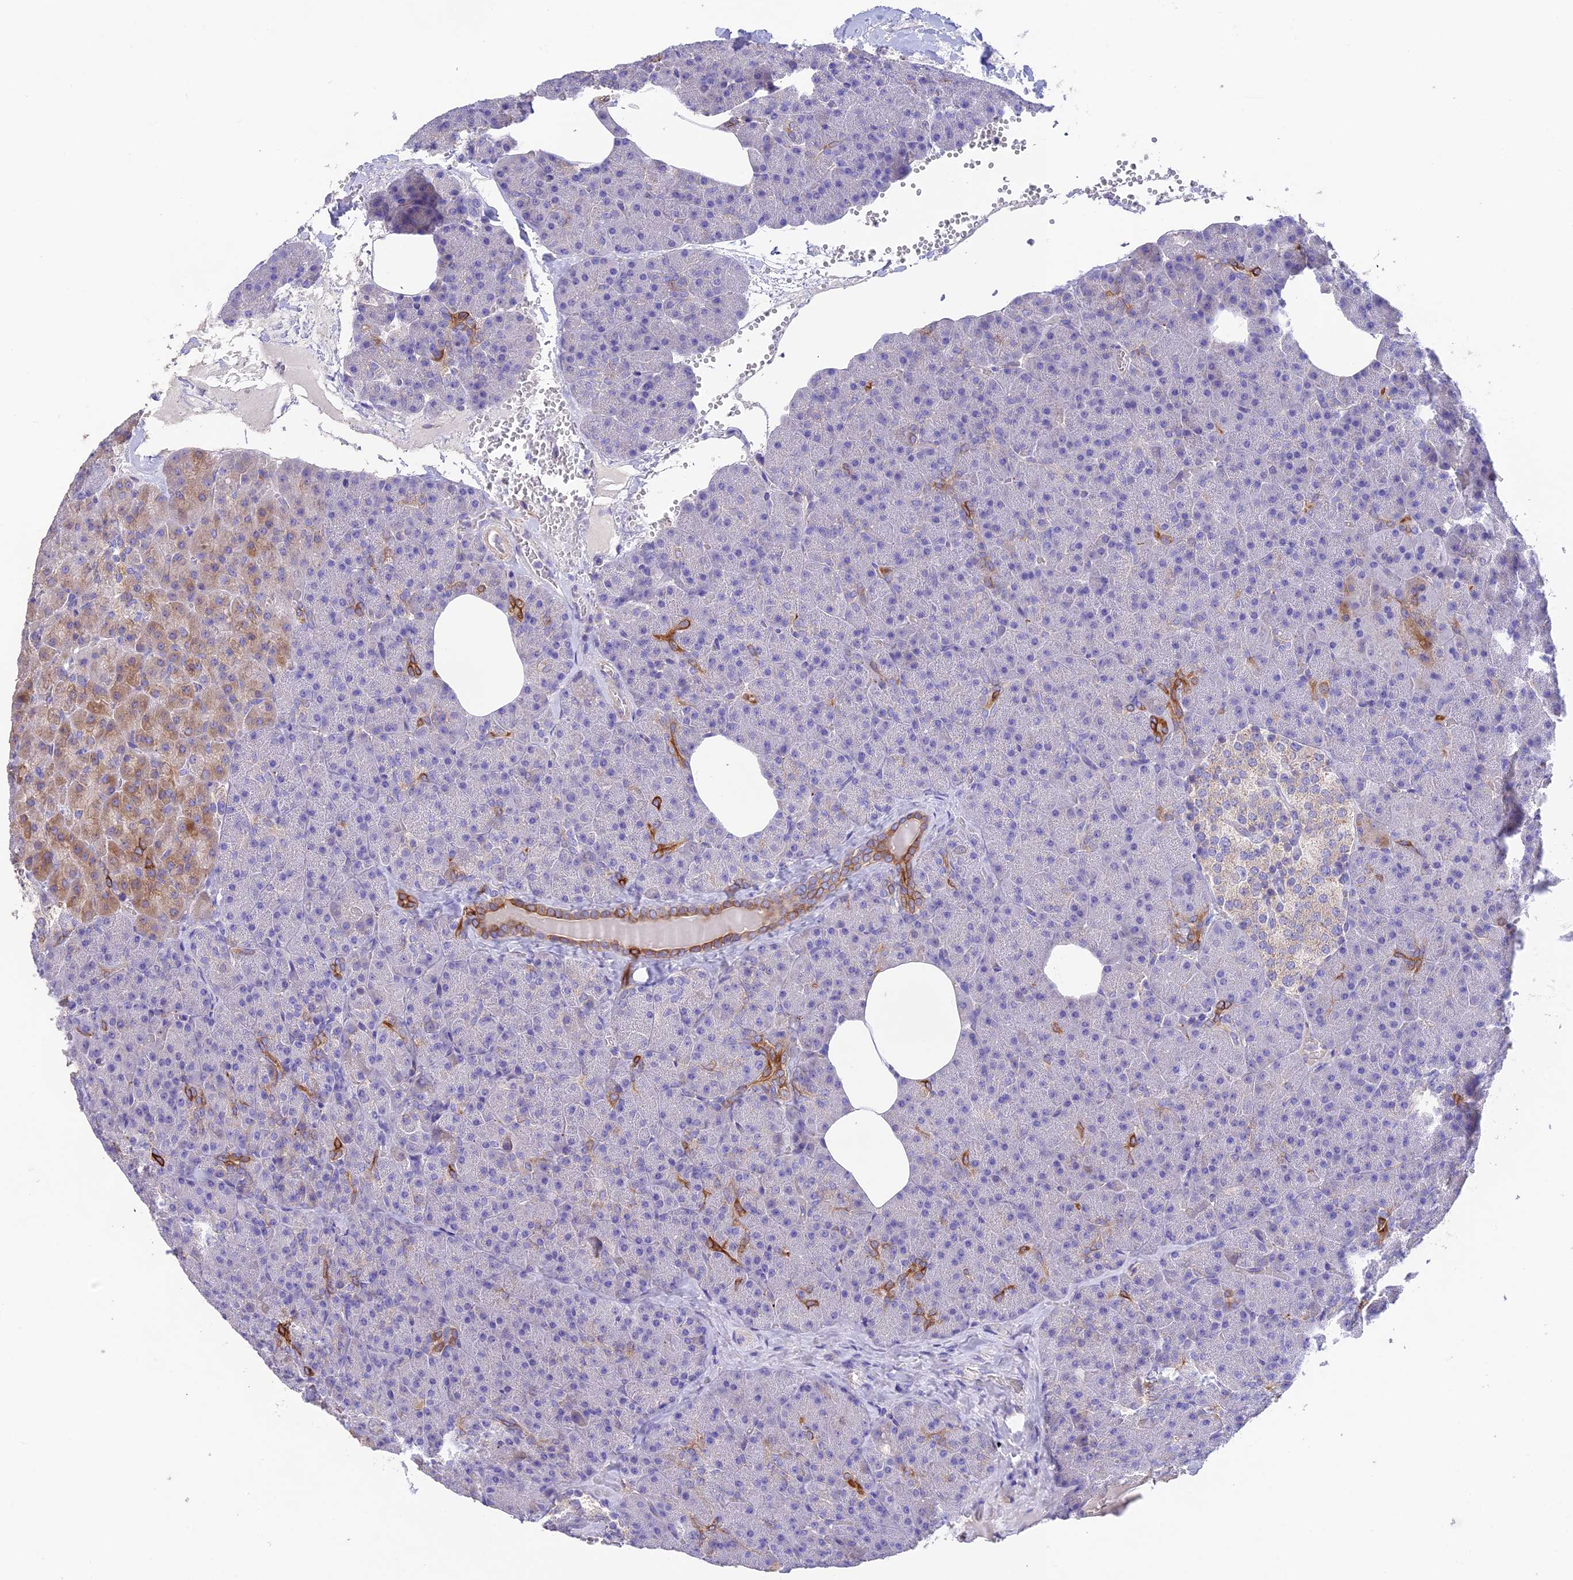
{"staining": {"intensity": "strong", "quantity": "<25%", "location": "cytoplasmic/membranous"}, "tissue": "pancreas", "cell_type": "Exocrine glandular cells", "image_type": "normal", "snomed": [{"axis": "morphology", "description": "Normal tissue, NOS"}, {"axis": "morphology", "description": "Carcinoid, malignant, NOS"}, {"axis": "topography", "description": "Pancreas"}], "caption": "DAB (3,3'-diaminobenzidine) immunohistochemical staining of normal human pancreas demonstrates strong cytoplasmic/membranous protein expression in about <25% of exocrine glandular cells.", "gene": "HSD17B2", "patient": {"sex": "female", "age": 35}}